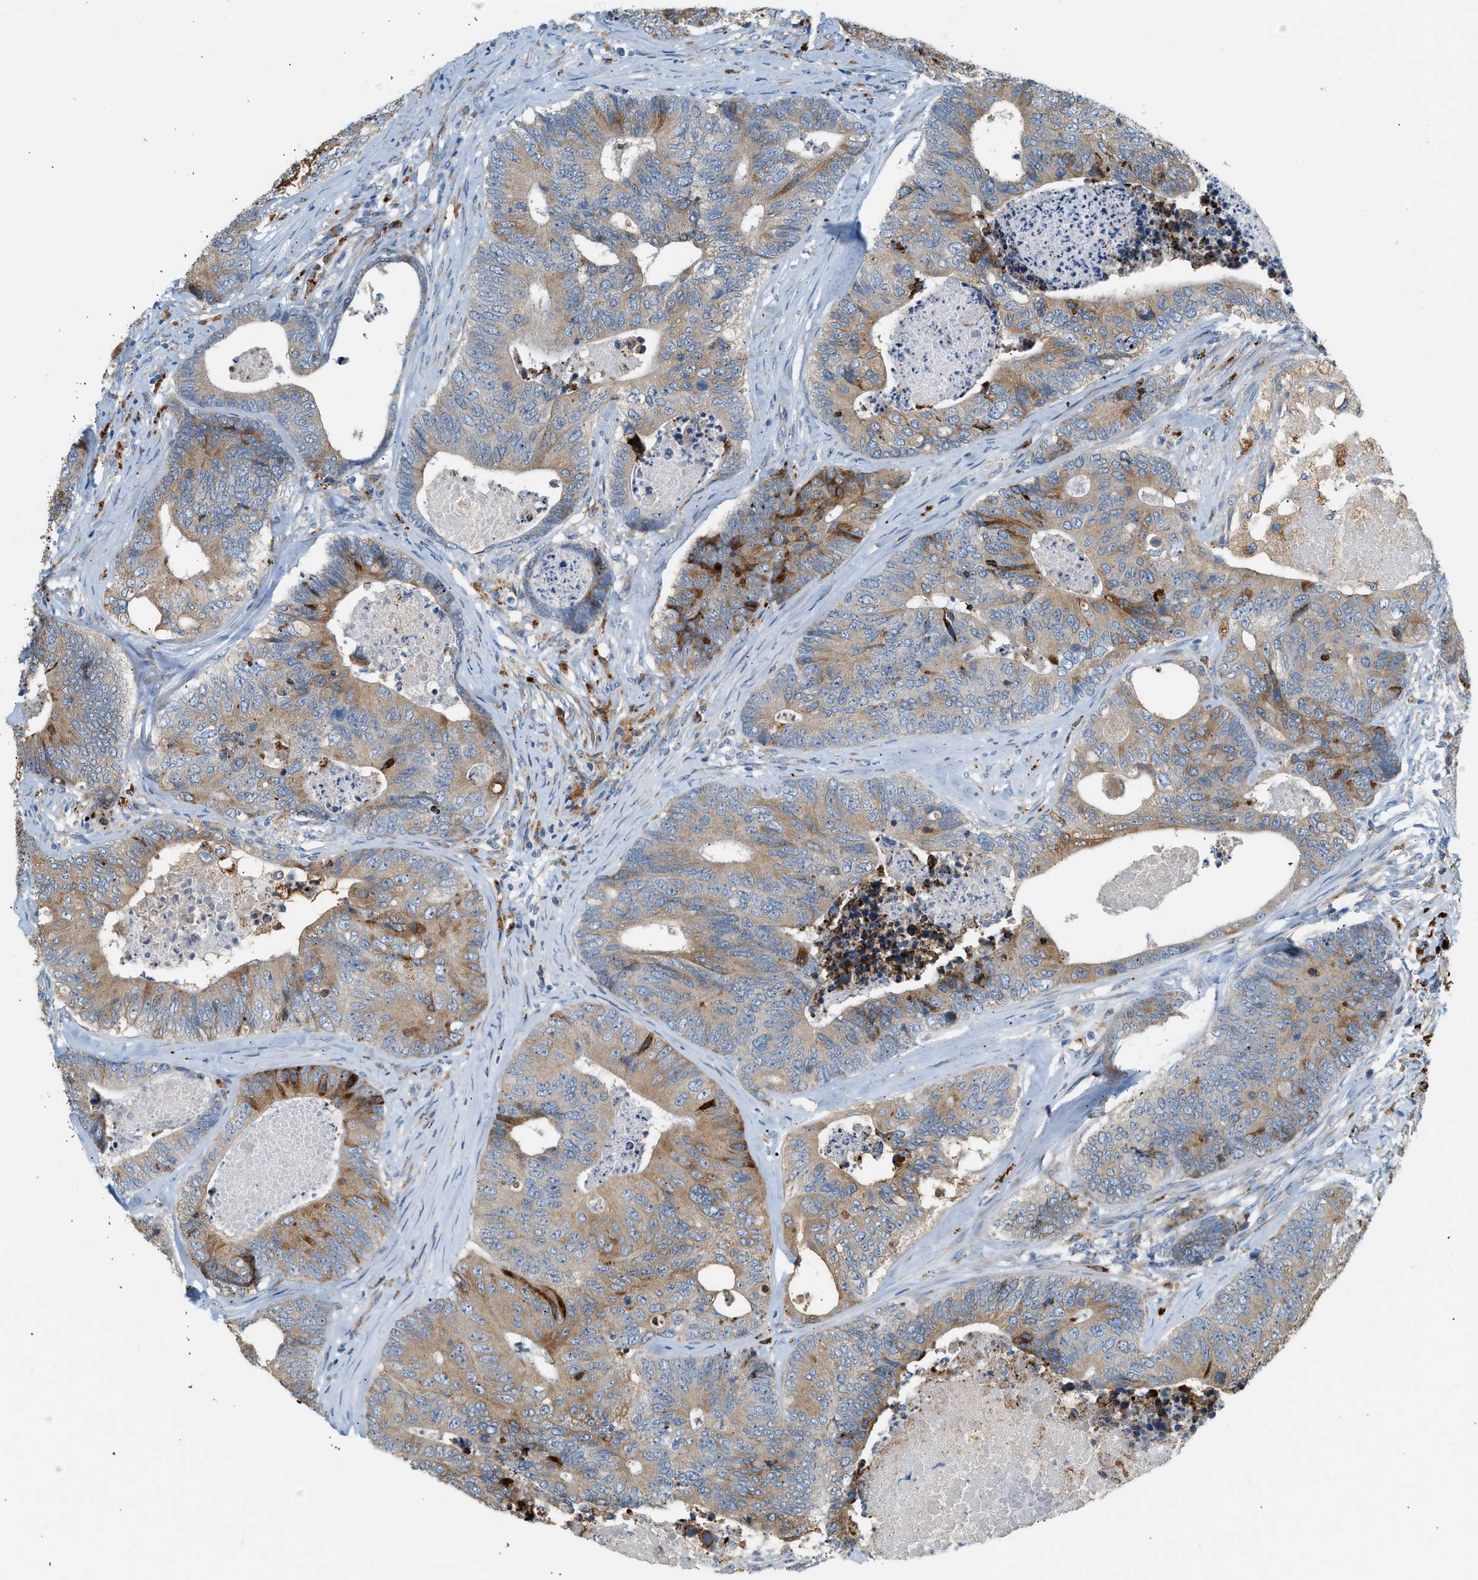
{"staining": {"intensity": "moderate", "quantity": ">75%", "location": "cytoplasmic/membranous"}, "tissue": "colorectal cancer", "cell_type": "Tumor cells", "image_type": "cancer", "snomed": [{"axis": "morphology", "description": "Adenocarcinoma, NOS"}, {"axis": "topography", "description": "Colon"}], "caption": "Immunohistochemistry of colorectal adenocarcinoma exhibits medium levels of moderate cytoplasmic/membranous positivity in about >75% of tumor cells.", "gene": "CTSB", "patient": {"sex": "female", "age": 67}}